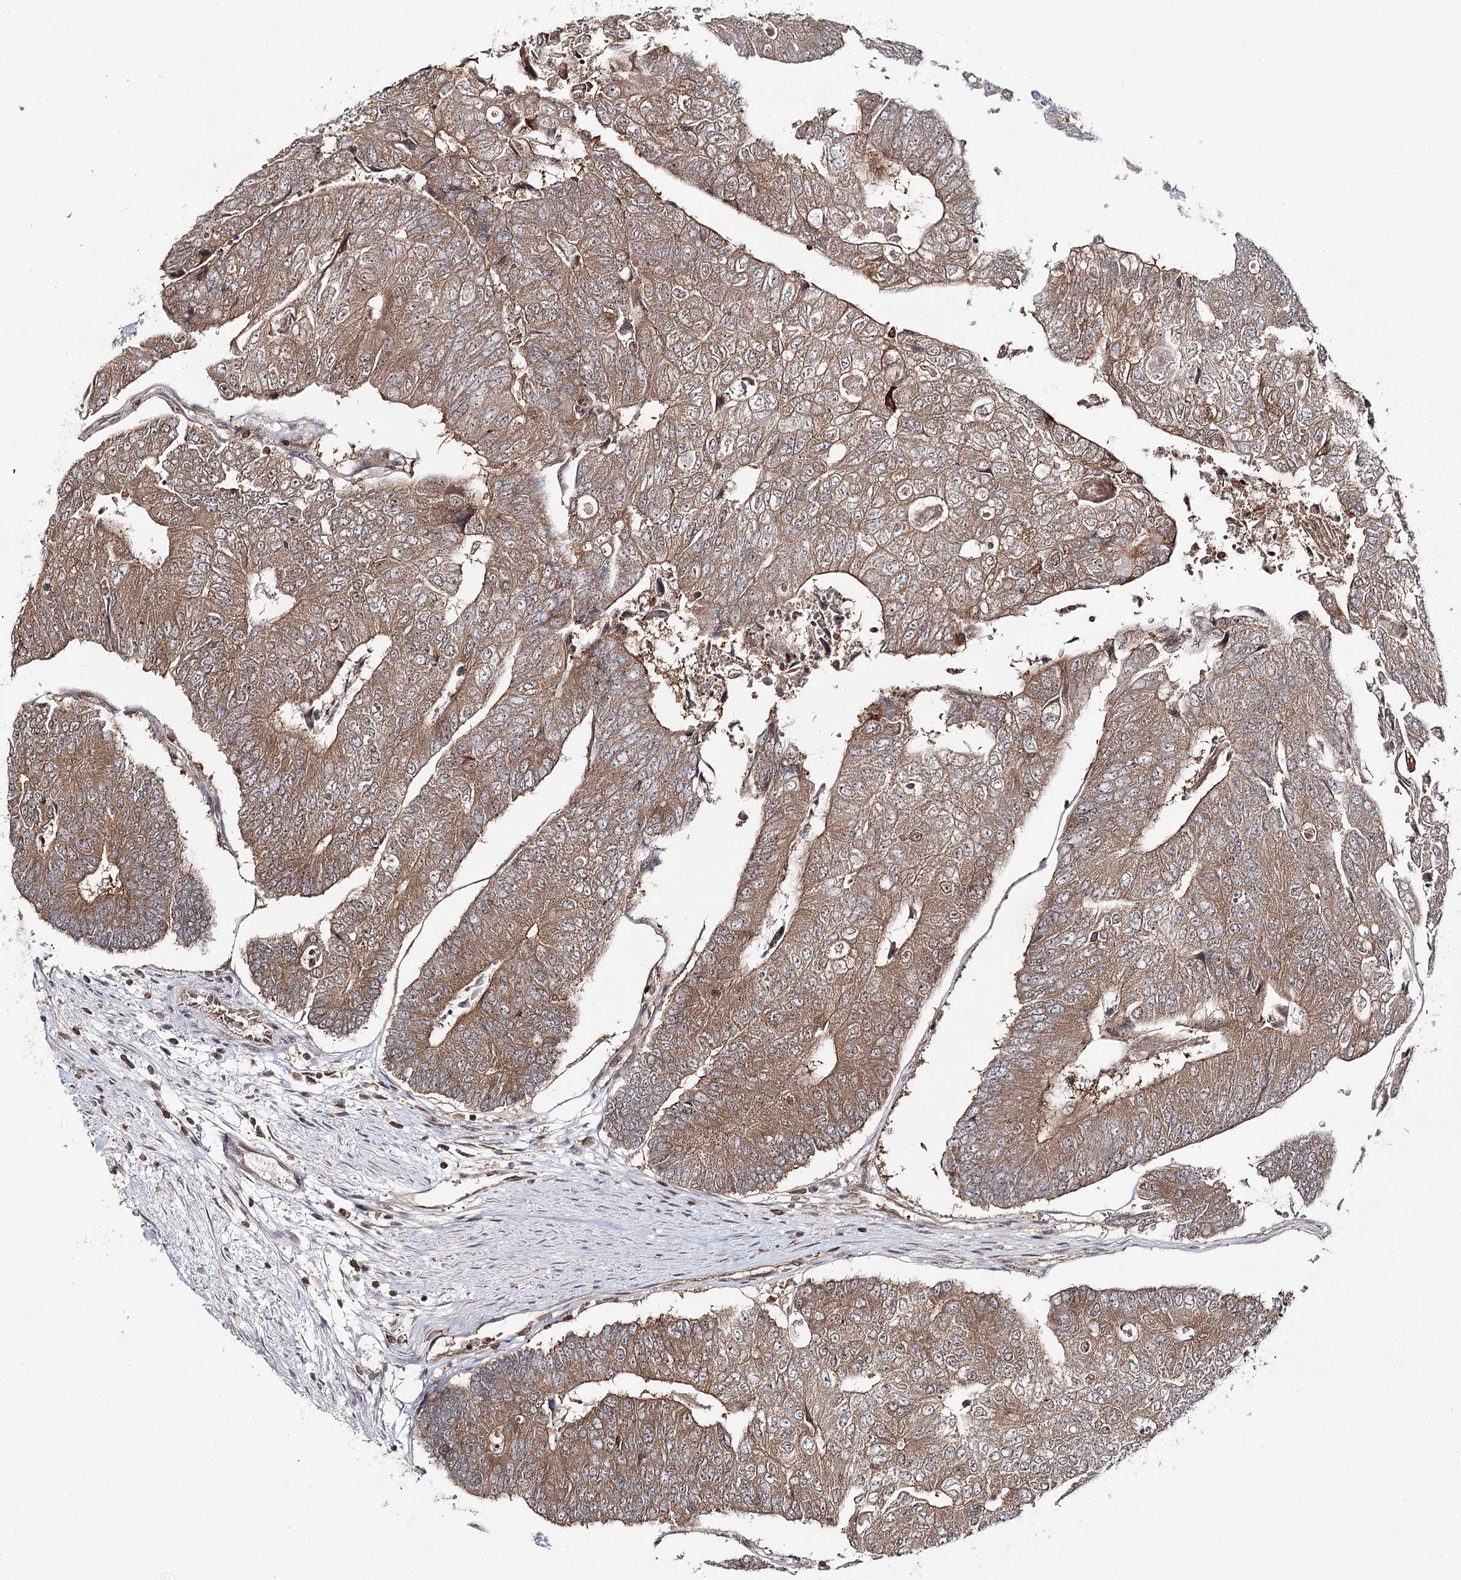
{"staining": {"intensity": "moderate", "quantity": ">75%", "location": "cytoplasmic/membranous"}, "tissue": "colorectal cancer", "cell_type": "Tumor cells", "image_type": "cancer", "snomed": [{"axis": "morphology", "description": "Adenocarcinoma, NOS"}, {"axis": "topography", "description": "Colon"}], "caption": "Adenocarcinoma (colorectal) was stained to show a protein in brown. There is medium levels of moderate cytoplasmic/membranous staining in about >75% of tumor cells.", "gene": "FAM120B", "patient": {"sex": "female", "age": 67}}